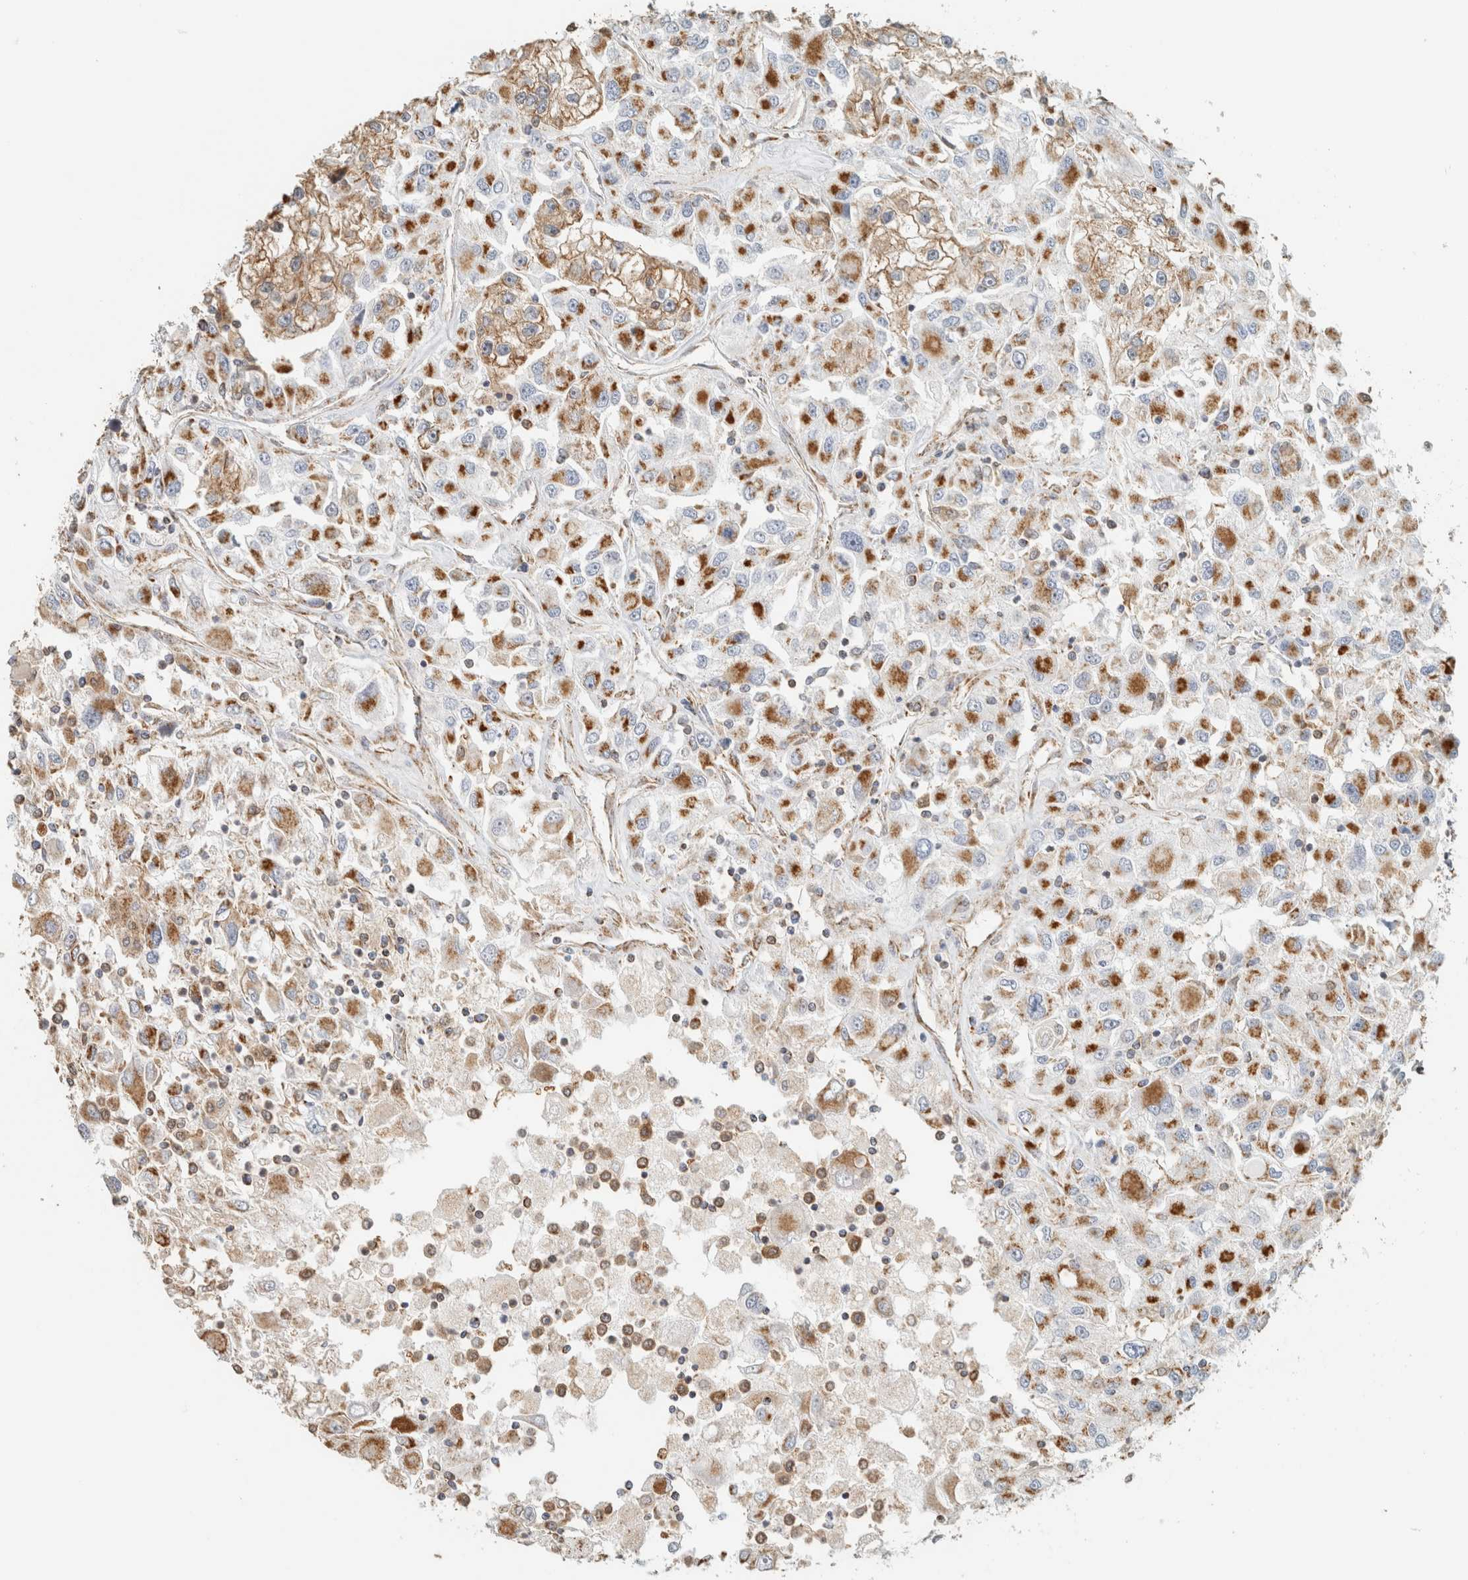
{"staining": {"intensity": "moderate", "quantity": ">75%", "location": "cytoplasmic/membranous"}, "tissue": "renal cancer", "cell_type": "Tumor cells", "image_type": "cancer", "snomed": [{"axis": "morphology", "description": "Adenocarcinoma, NOS"}, {"axis": "topography", "description": "Kidney"}], "caption": "Tumor cells exhibit moderate cytoplasmic/membranous positivity in approximately >75% of cells in renal cancer.", "gene": "CAPG", "patient": {"sex": "female", "age": 52}}